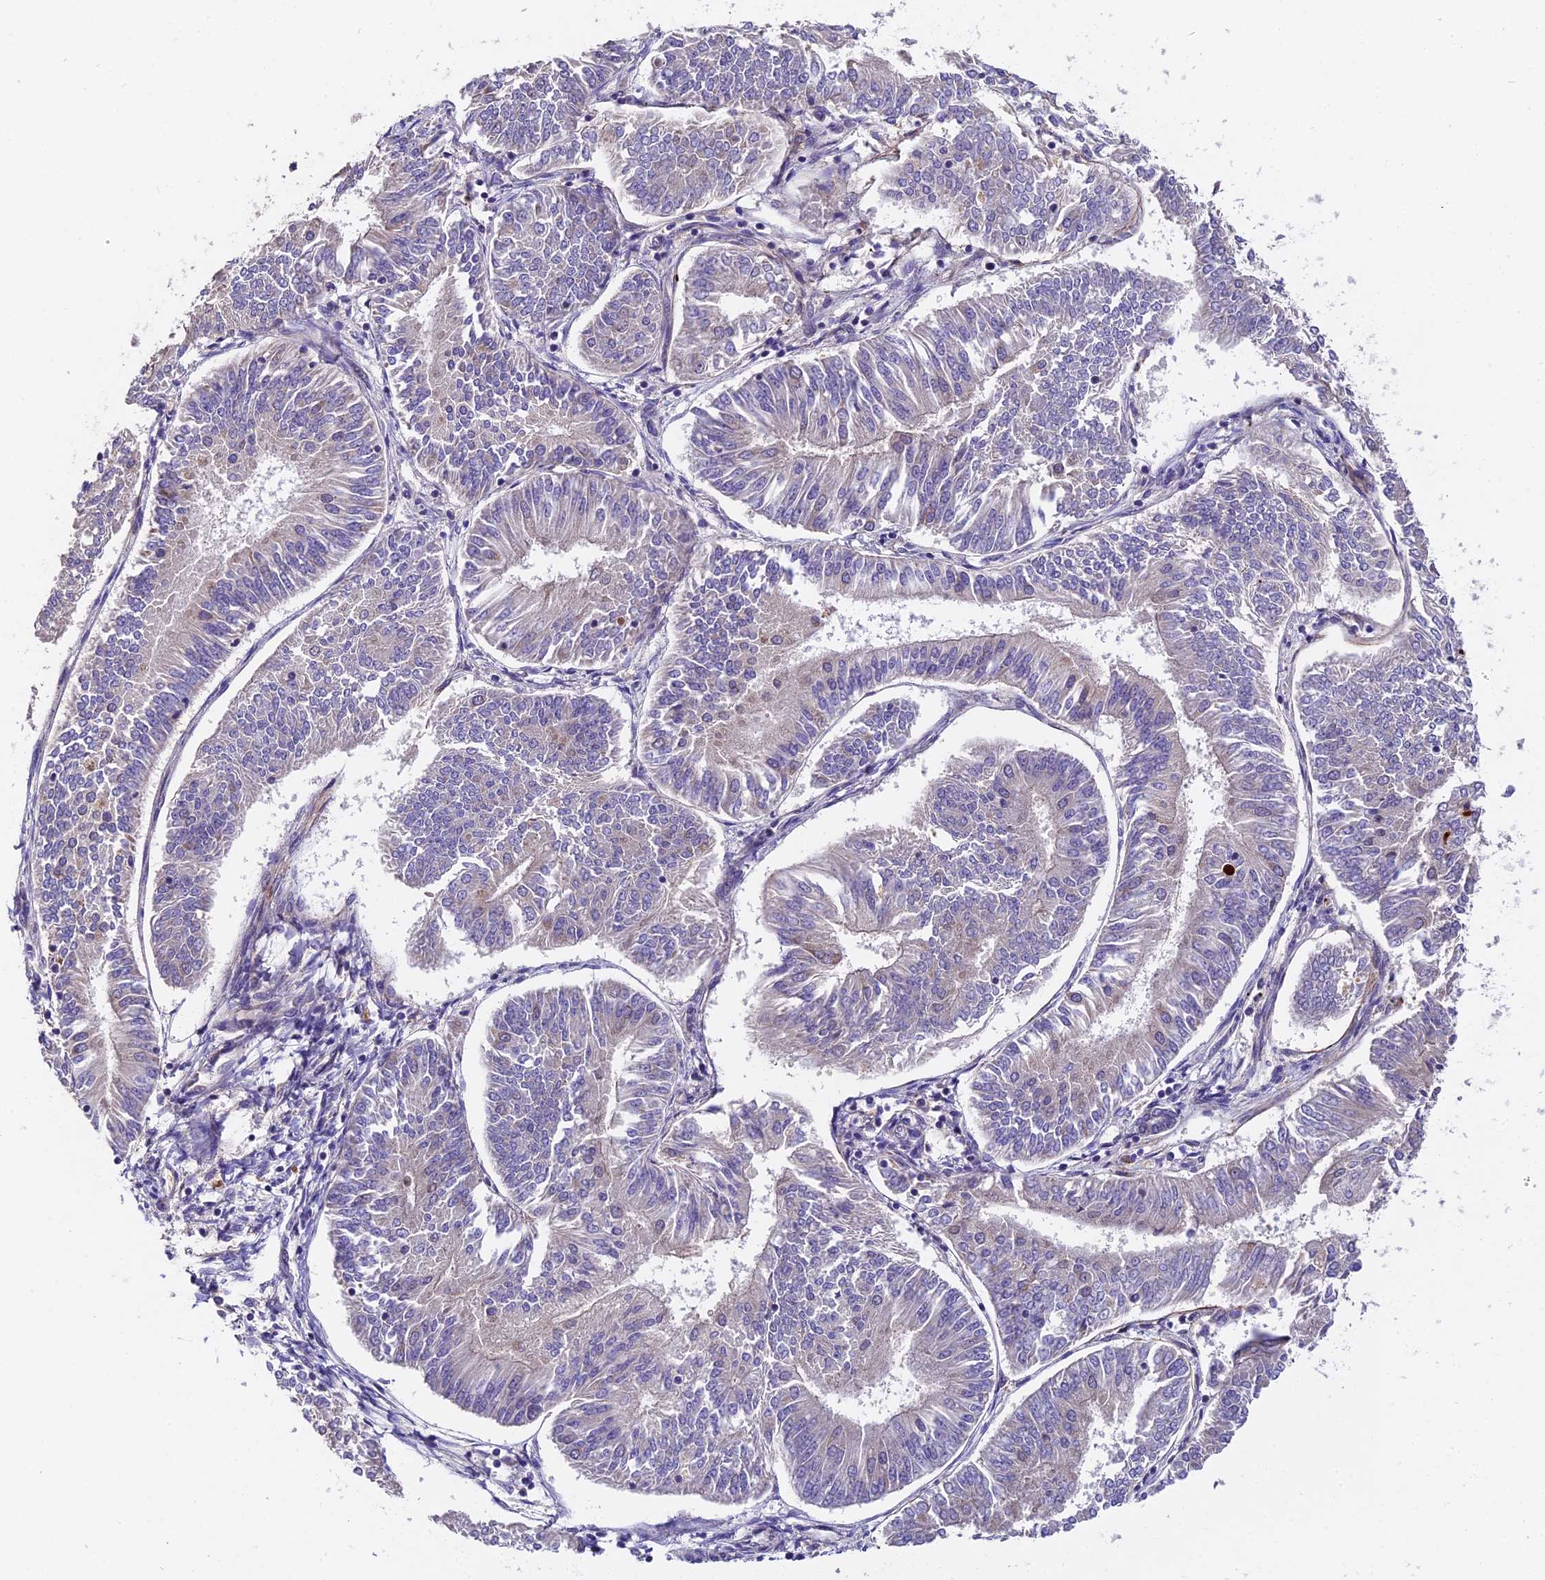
{"staining": {"intensity": "negative", "quantity": "none", "location": "none"}, "tissue": "endometrial cancer", "cell_type": "Tumor cells", "image_type": "cancer", "snomed": [{"axis": "morphology", "description": "Adenocarcinoma, NOS"}, {"axis": "topography", "description": "Endometrium"}], "caption": "This micrograph is of endometrial cancer (adenocarcinoma) stained with immunohistochemistry to label a protein in brown with the nuclei are counter-stained blue. There is no staining in tumor cells.", "gene": "TRMT1", "patient": {"sex": "female", "age": 58}}